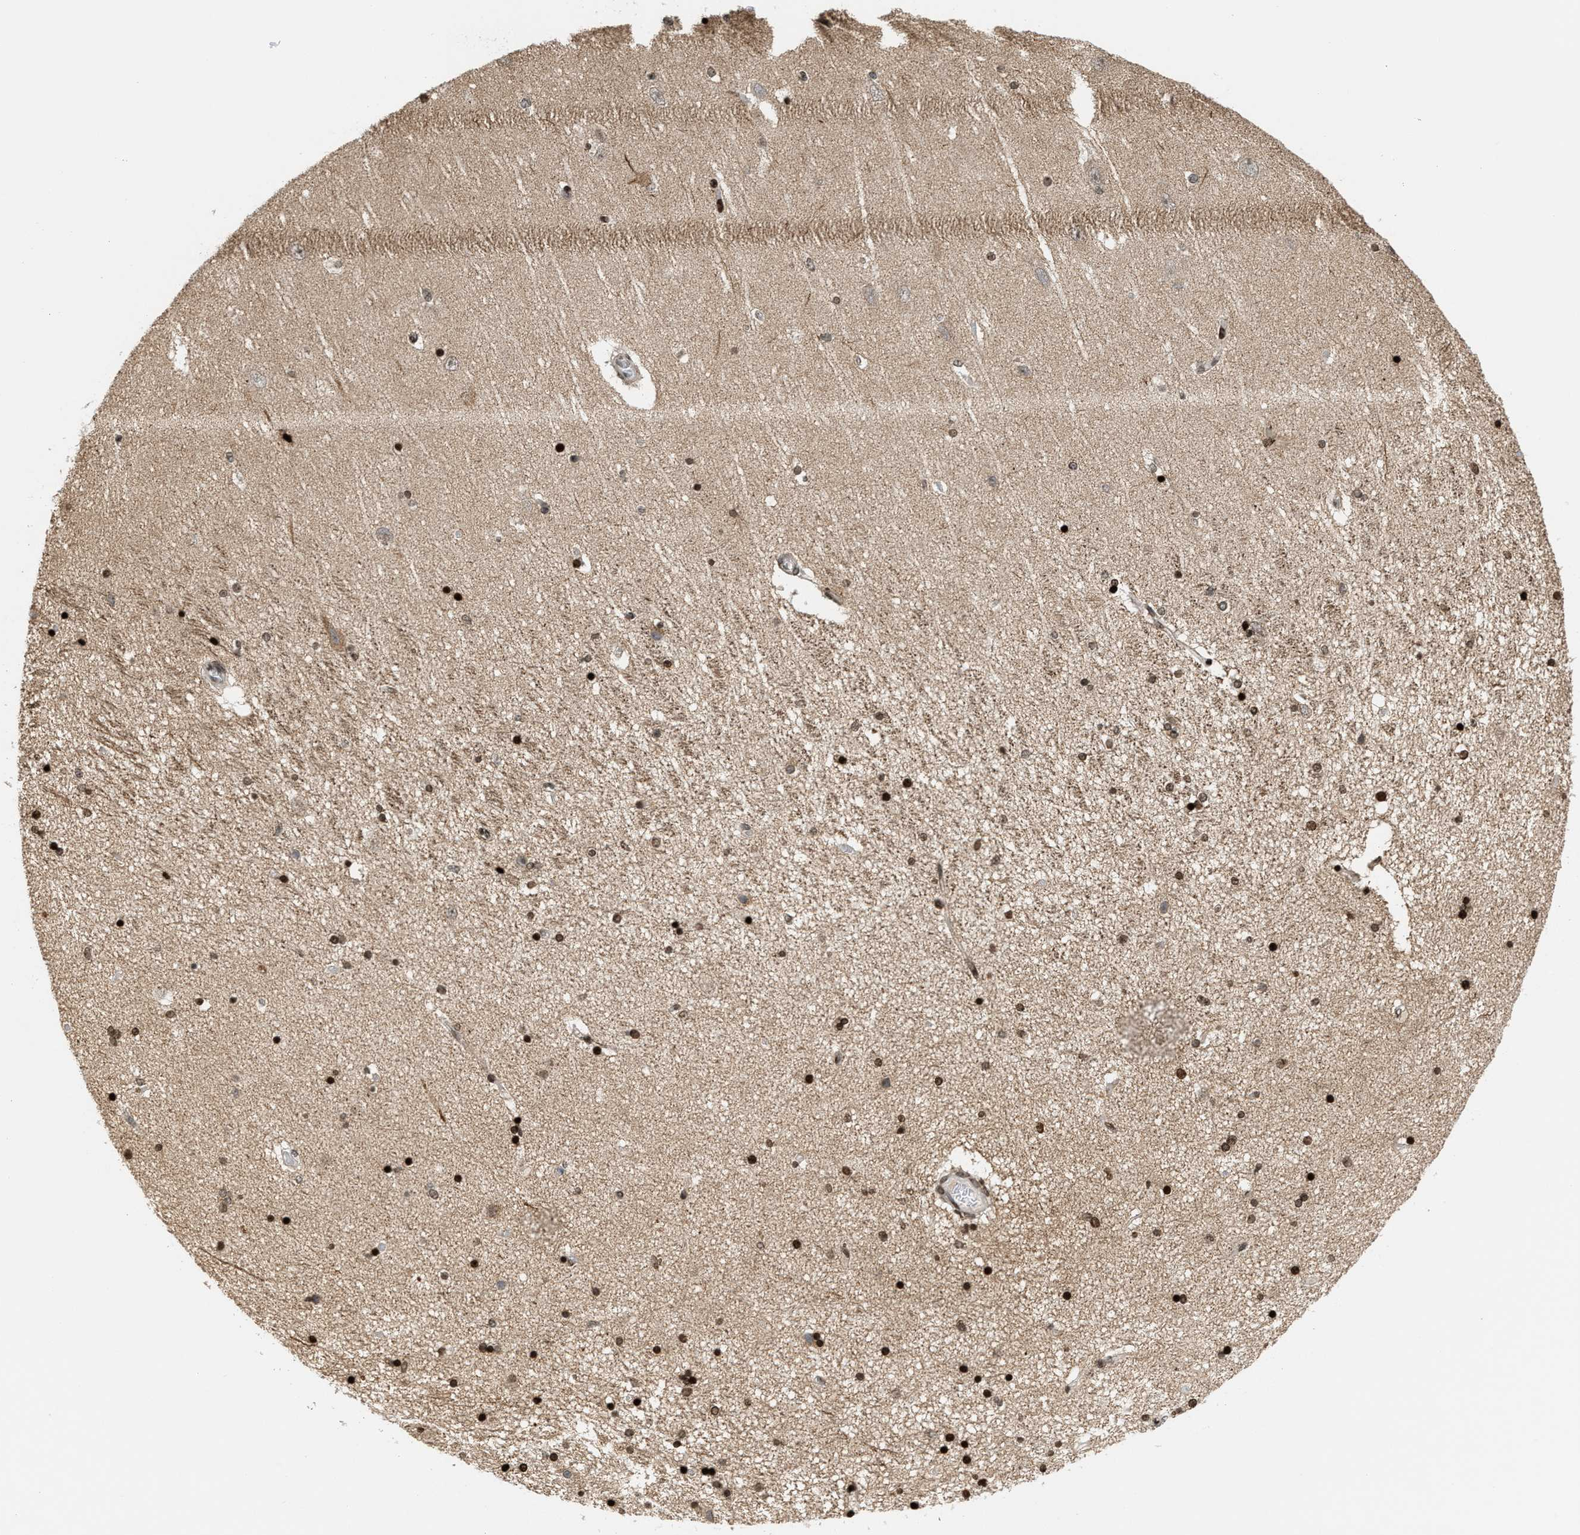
{"staining": {"intensity": "strong", "quantity": ">75%", "location": "nuclear"}, "tissue": "hippocampus", "cell_type": "Glial cells", "image_type": "normal", "snomed": [{"axis": "morphology", "description": "Normal tissue, NOS"}, {"axis": "topography", "description": "Hippocampus"}], "caption": "Immunohistochemistry (DAB) staining of benign human hippocampus reveals strong nuclear protein staining in approximately >75% of glial cells.", "gene": "PDZD2", "patient": {"sex": "female", "age": 54}}